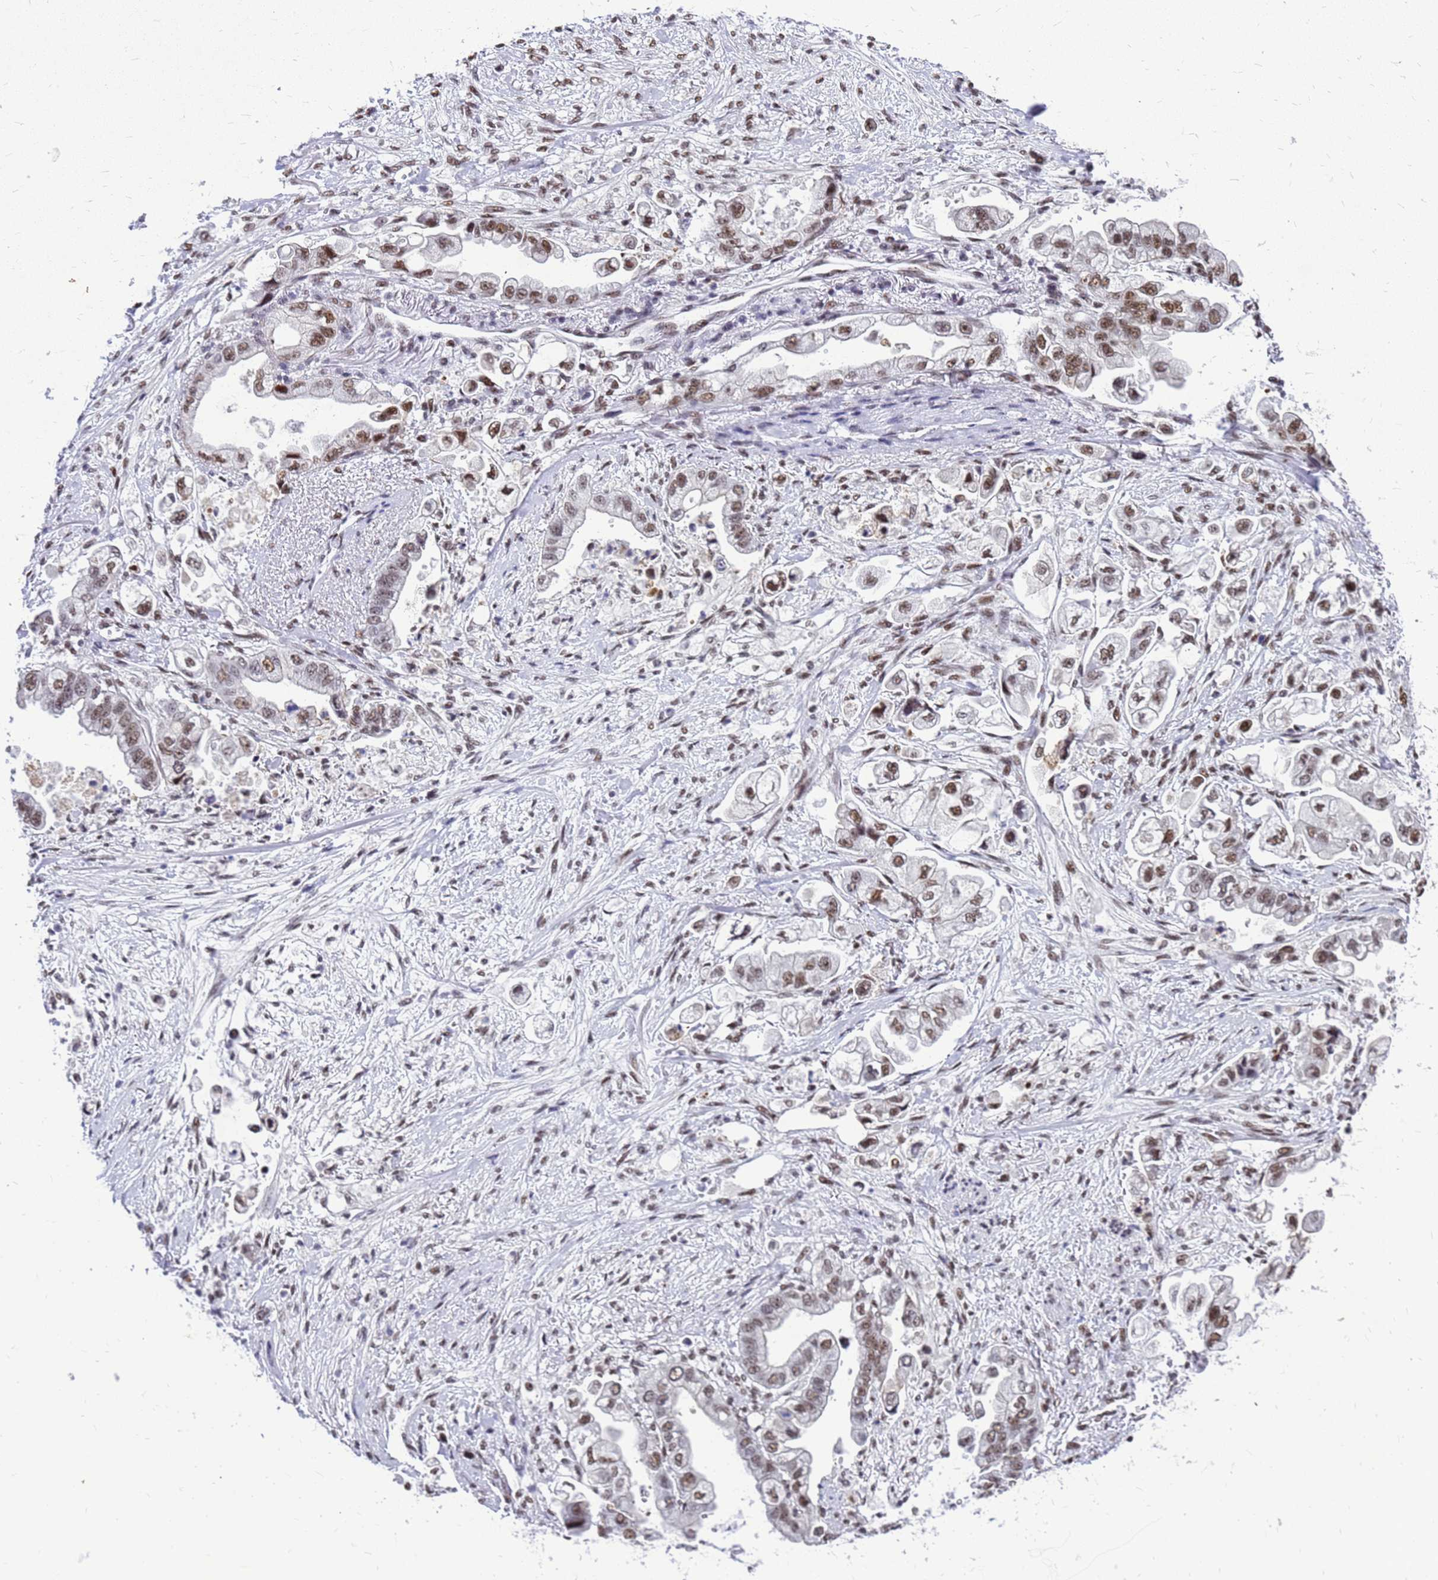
{"staining": {"intensity": "moderate", "quantity": ">75%", "location": "nuclear"}, "tissue": "stomach cancer", "cell_type": "Tumor cells", "image_type": "cancer", "snomed": [{"axis": "morphology", "description": "Adenocarcinoma, NOS"}, {"axis": "topography", "description": "Stomach"}], "caption": "Immunohistochemistry micrograph of adenocarcinoma (stomach) stained for a protein (brown), which exhibits medium levels of moderate nuclear positivity in approximately >75% of tumor cells.", "gene": "SART3", "patient": {"sex": "male", "age": 62}}